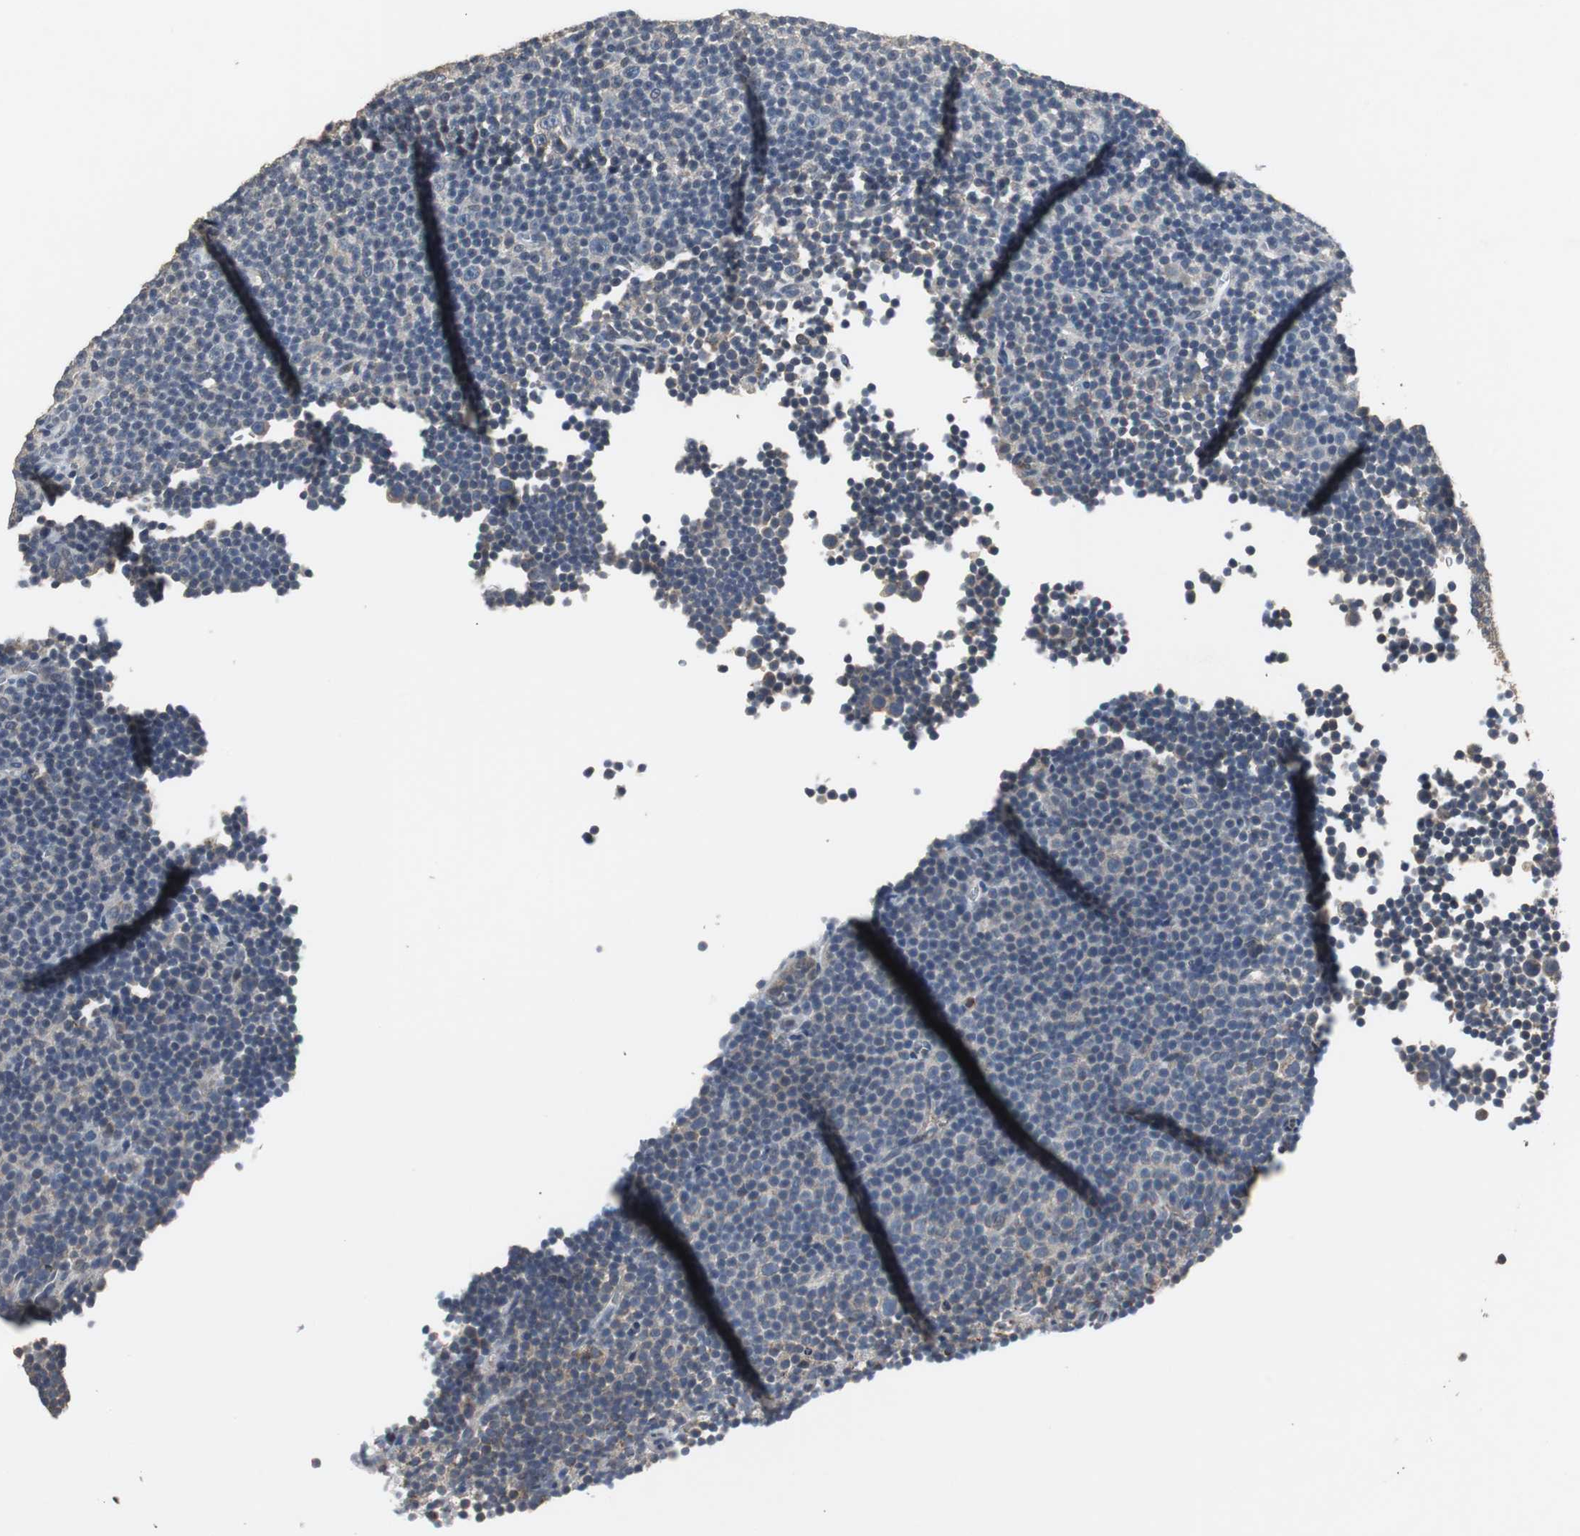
{"staining": {"intensity": "weak", "quantity": ">75%", "location": "cytoplasmic/membranous"}, "tissue": "lymphoma", "cell_type": "Tumor cells", "image_type": "cancer", "snomed": [{"axis": "morphology", "description": "Malignant lymphoma, non-Hodgkin's type, Low grade"}, {"axis": "topography", "description": "Lymph node"}], "caption": "Immunohistochemistry (IHC) image of neoplastic tissue: lymphoma stained using immunohistochemistry displays low levels of weak protein expression localized specifically in the cytoplasmic/membranous of tumor cells, appearing as a cytoplasmic/membranous brown color.", "gene": "JTB", "patient": {"sex": "female", "age": 67}}